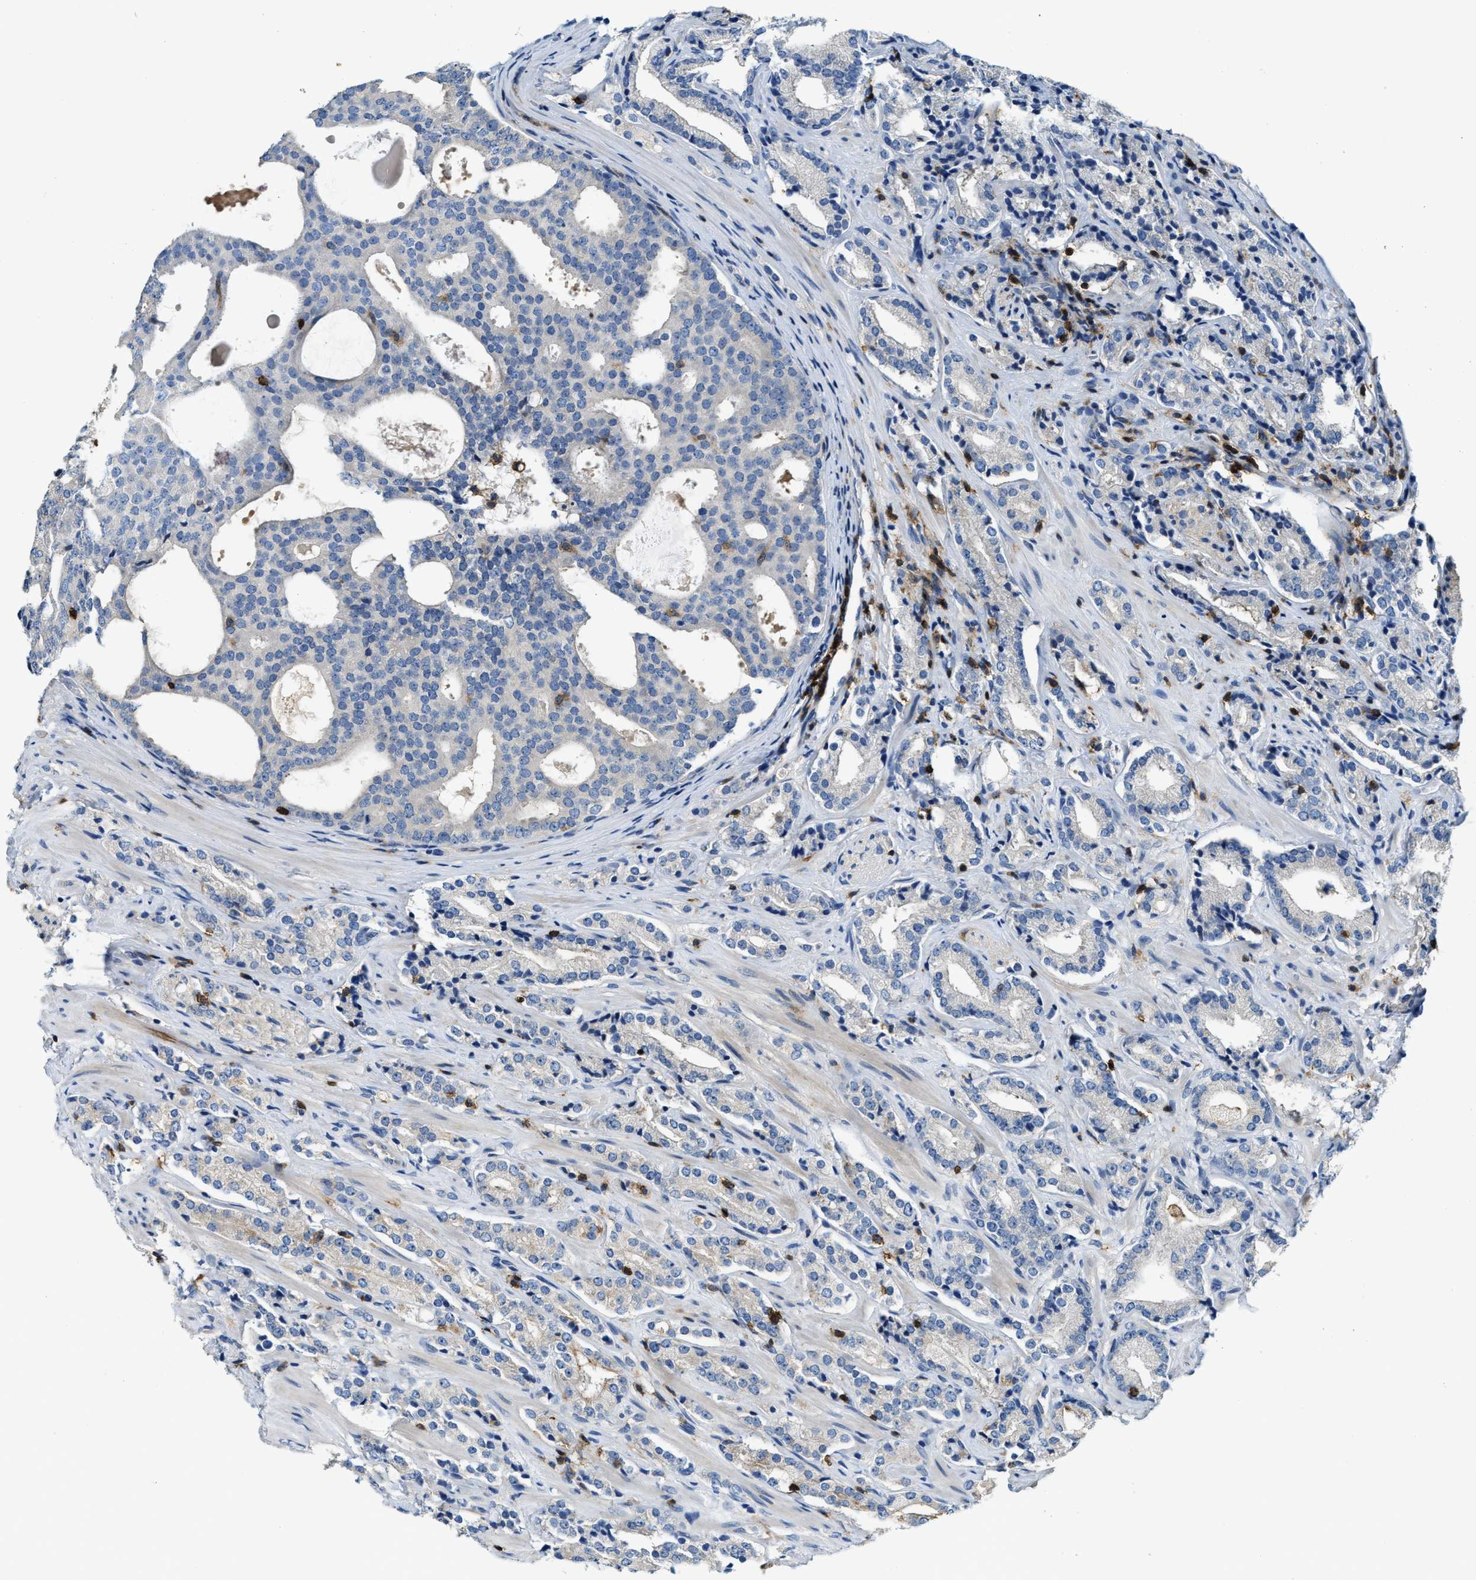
{"staining": {"intensity": "negative", "quantity": "none", "location": "none"}, "tissue": "prostate cancer", "cell_type": "Tumor cells", "image_type": "cancer", "snomed": [{"axis": "morphology", "description": "Adenocarcinoma, High grade"}, {"axis": "topography", "description": "Prostate"}], "caption": "Immunohistochemistry (IHC) of prostate adenocarcinoma (high-grade) reveals no expression in tumor cells.", "gene": "MYO1G", "patient": {"sex": "male", "age": 71}}